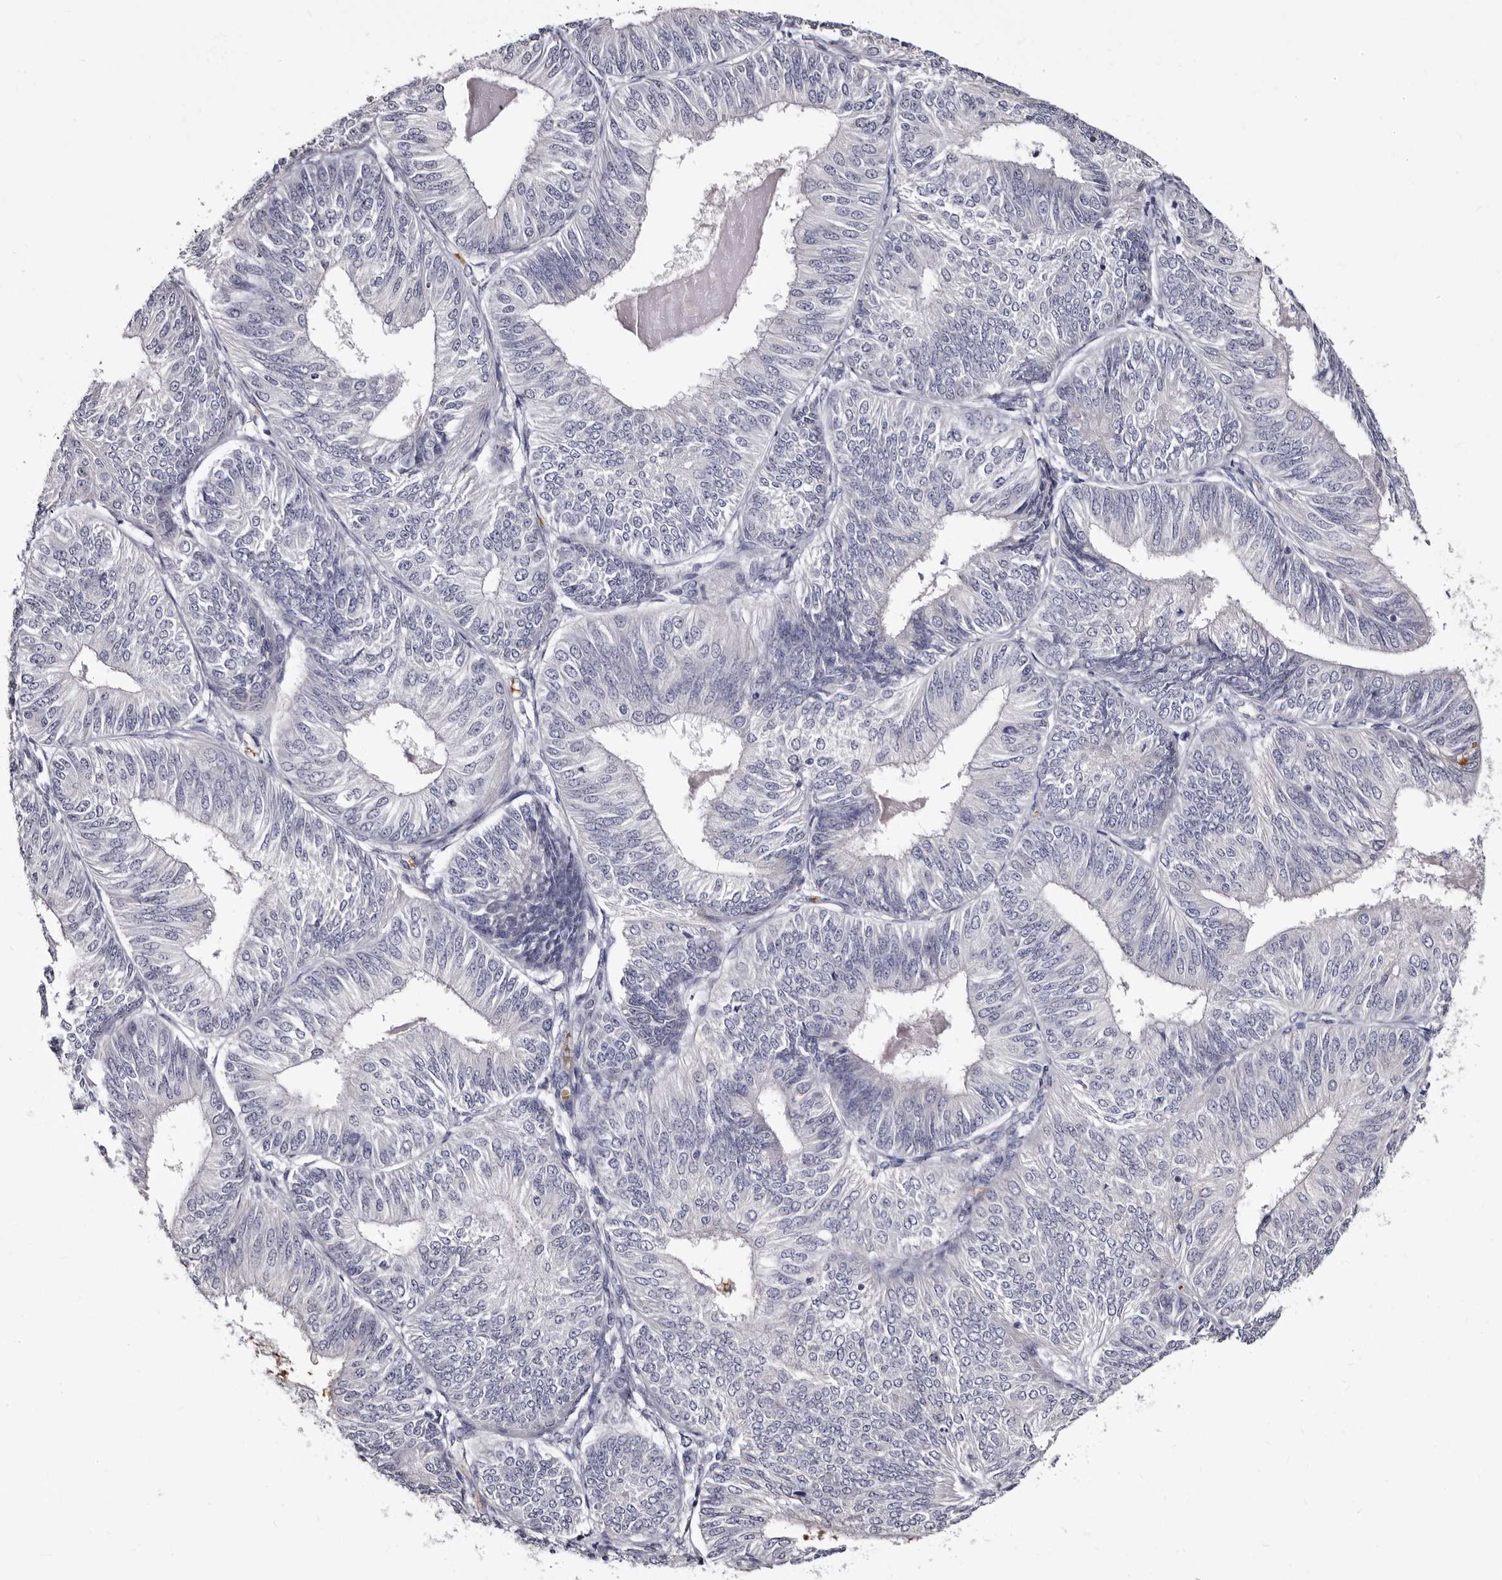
{"staining": {"intensity": "negative", "quantity": "none", "location": "none"}, "tissue": "endometrial cancer", "cell_type": "Tumor cells", "image_type": "cancer", "snomed": [{"axis": "morphology", "description": "Adenocarcinoma, NOS"}, {"axis": "topography", "description": "Endometrium"}], "caption": "There is no significant staining in tumor cells of endometrial cancer. (Brightfield microscopy of DAB IHC at high magnification).", "gene": "BPGM", "patient": {"sex": "female", "age": 58}}